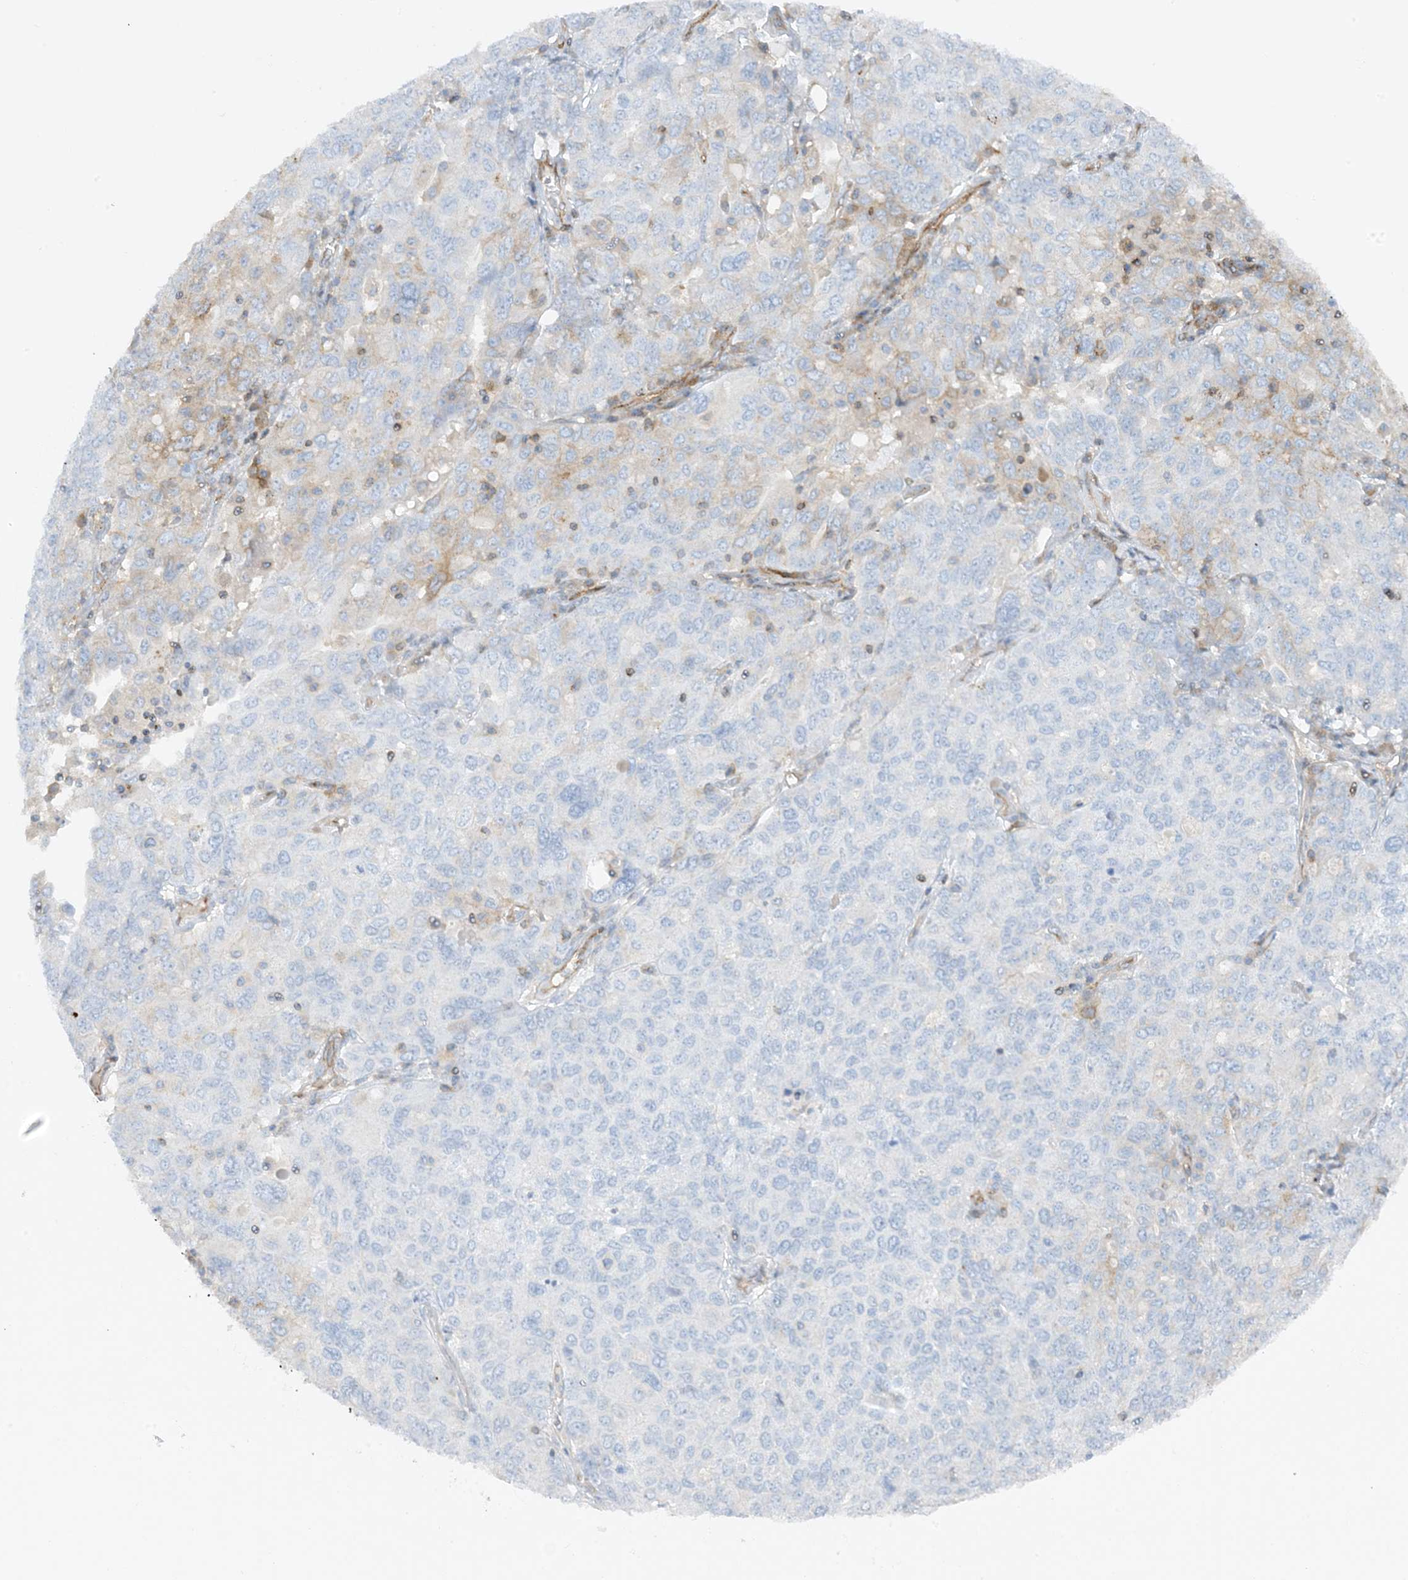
{"staining": {"intensity": "negative", "quantity": "none", "location": "none"}, "tissue": "ovarian cancer", "cell_type": "Tumor cells", "image_type": "cancer", "snomed": [{"axis": "morphology", "description": "Carcinoma, endometroid"}, {"axis": "topography", "description": "Ovary"}], "caption": "Ovarian cancer (endometroid carcinoma) stained for a protein using immunohistochemistry demonstrates no staining tumor cells.", "gene": "HLA-E", "patient": {"sex": "female", "age": 62}}